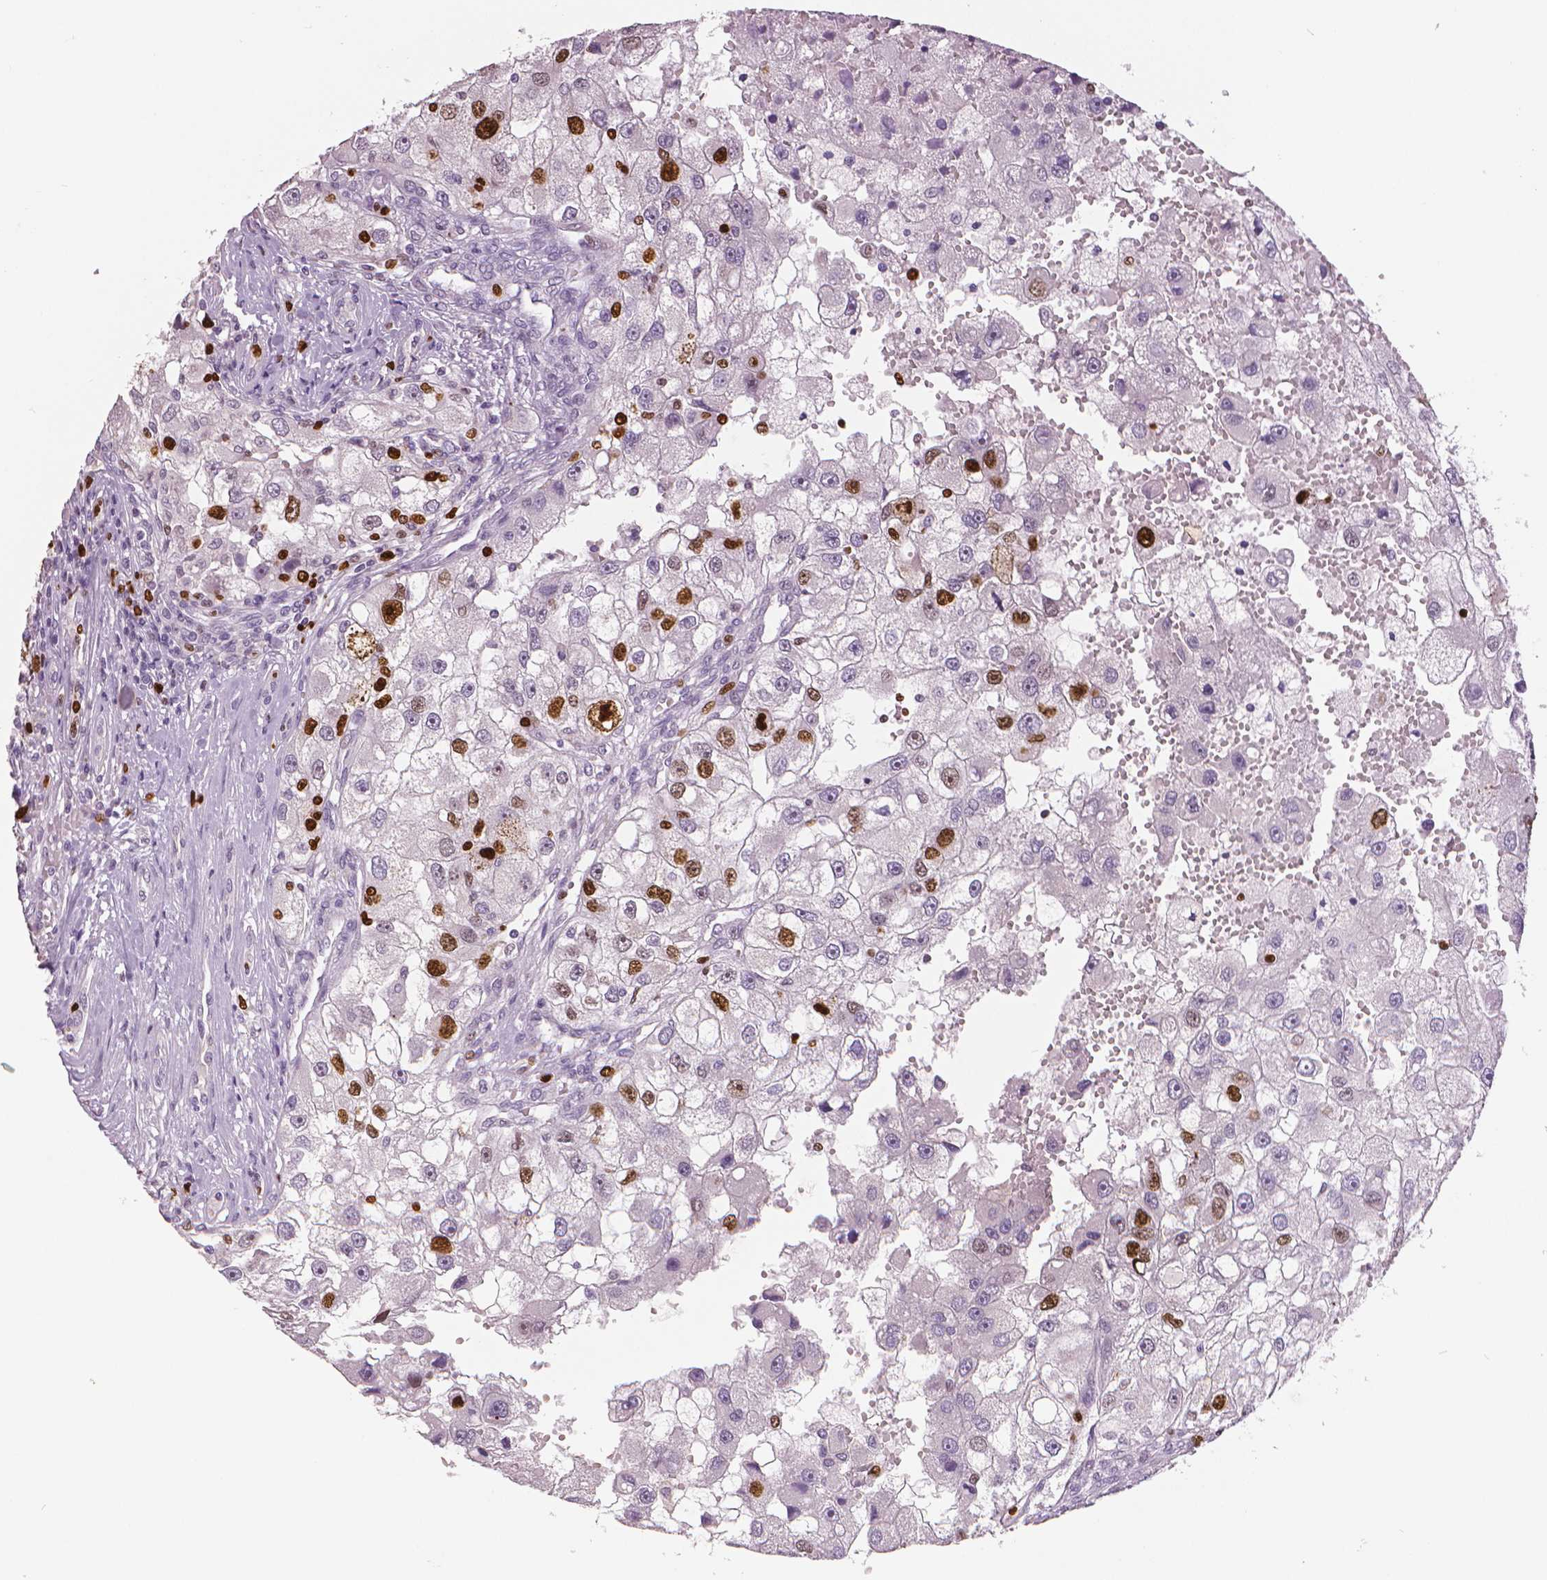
{"staining": {"intensity": "strong", "quantity": "<25%", "location": "nuclear"}, "tissue": "renal cancer", "cell_type": "Tumor cells", "image_type": "cancer", "snomed": [{"axis": "morphology", "description": "Adenocarcinoma, NOS"}, {"axis": "topography", "description": "Kidney"}], "caption": "DAB (3,3'-diaminobenzidine) immunohistochemical staining of human renal cancer shows strong nuclear protein staining in approximately <25% of tumor cells.", "gene": "MKI67", "patient": {"sex": "male", "age": 63}}